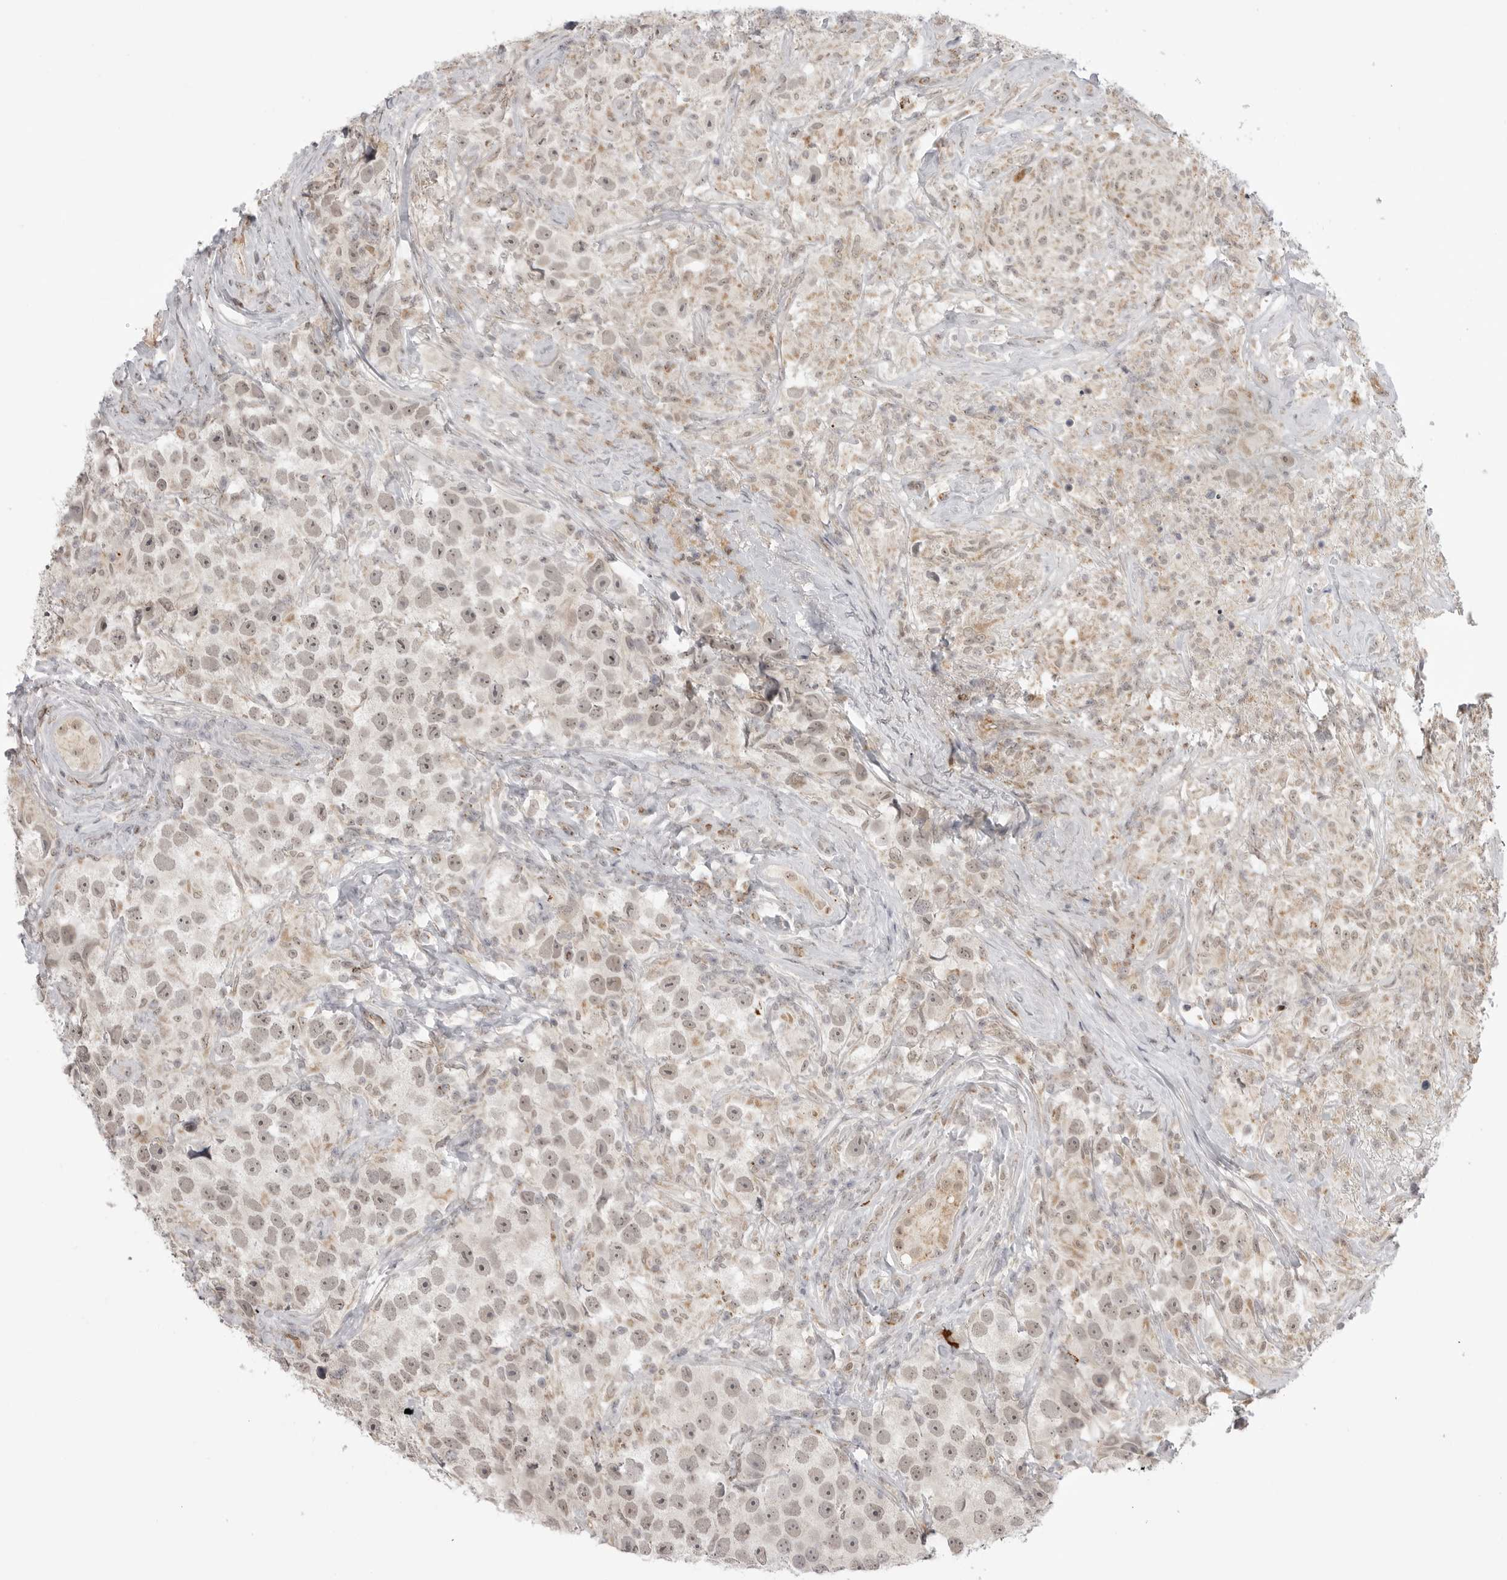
{"staining": {"intensity": "negative", "quantity": "none", "location": "none"}, "tissue": "testis cancer", "cell_type": "Tumor cells", "image_type": "cancer", "snomed": [{"axis": "morphology", "description": "Seminoma, NOS"}, {"axis": "topography", "description": "Testis"}], "caption": "This is an immunohistochemistry photomicrograph of seminoma (testis). There is no positivity in tumor cells.", "gene": "KALRN", "patient": {"sex": "male", "age": 49}}